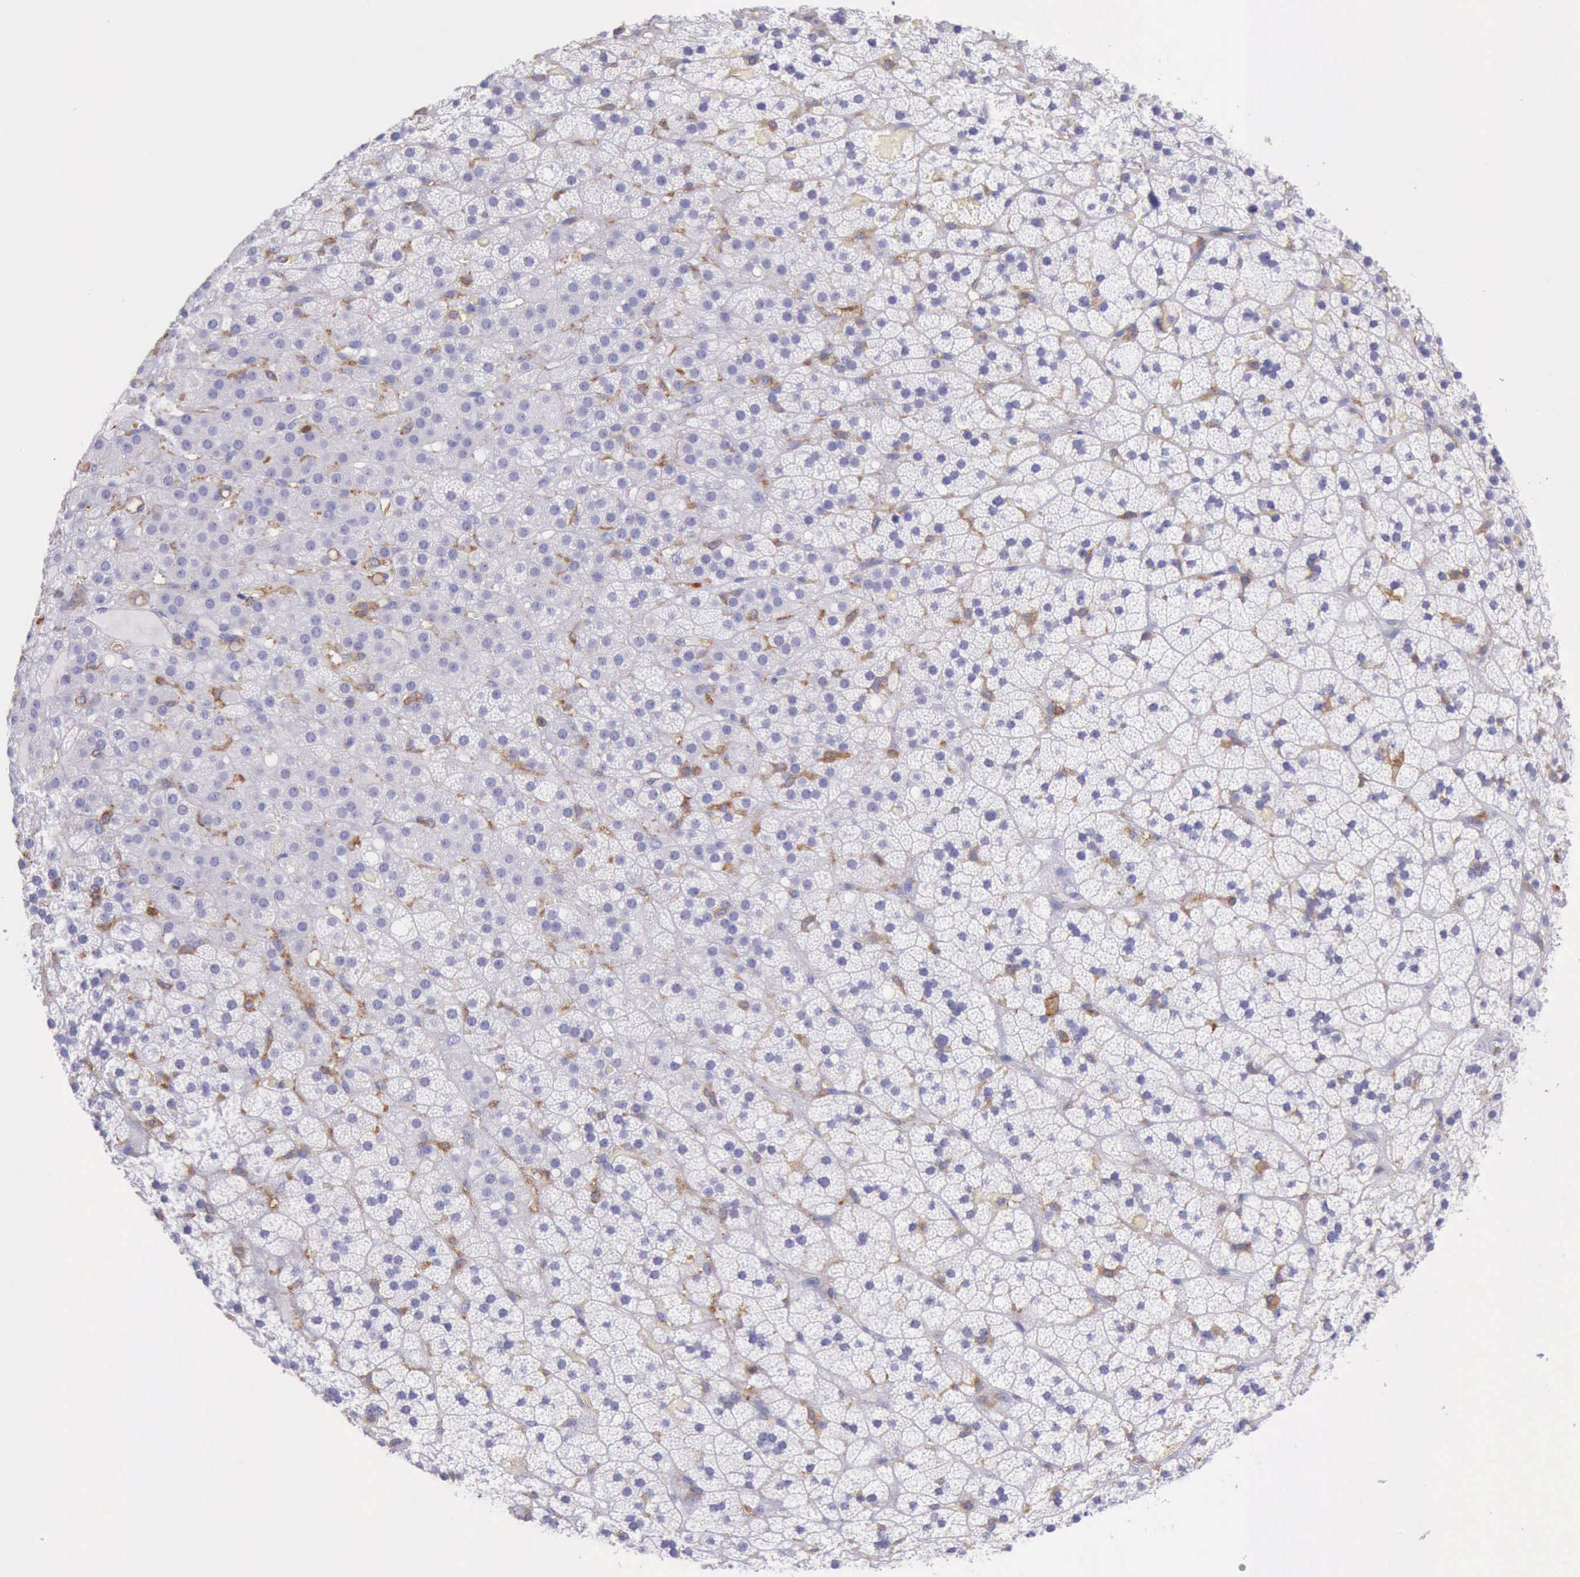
{"staining": {"intensity": "moderate", "quantity": "<25%", "location": "cytoplasmic/membranous"}, "tissue": "adrenal gland", "cell_type": "Glandular cells", "image_type": "normal", "snomed": [{"axis": "morphology", "description": "Normal tissue, NOS"}, {"axis": "topography", "description": "Adrenal gland"}], "caption": "An image of adrenal gland stained for a protein shows moderate cytoplasmic/membranous brown staining in glandular cells. The staining was performed using DAB, with brown indicating positive protein expression. Nuclei are stained blue with hematoxylin.", "gene": "BTK", "patient": {"sex": "male", "age": 35}}